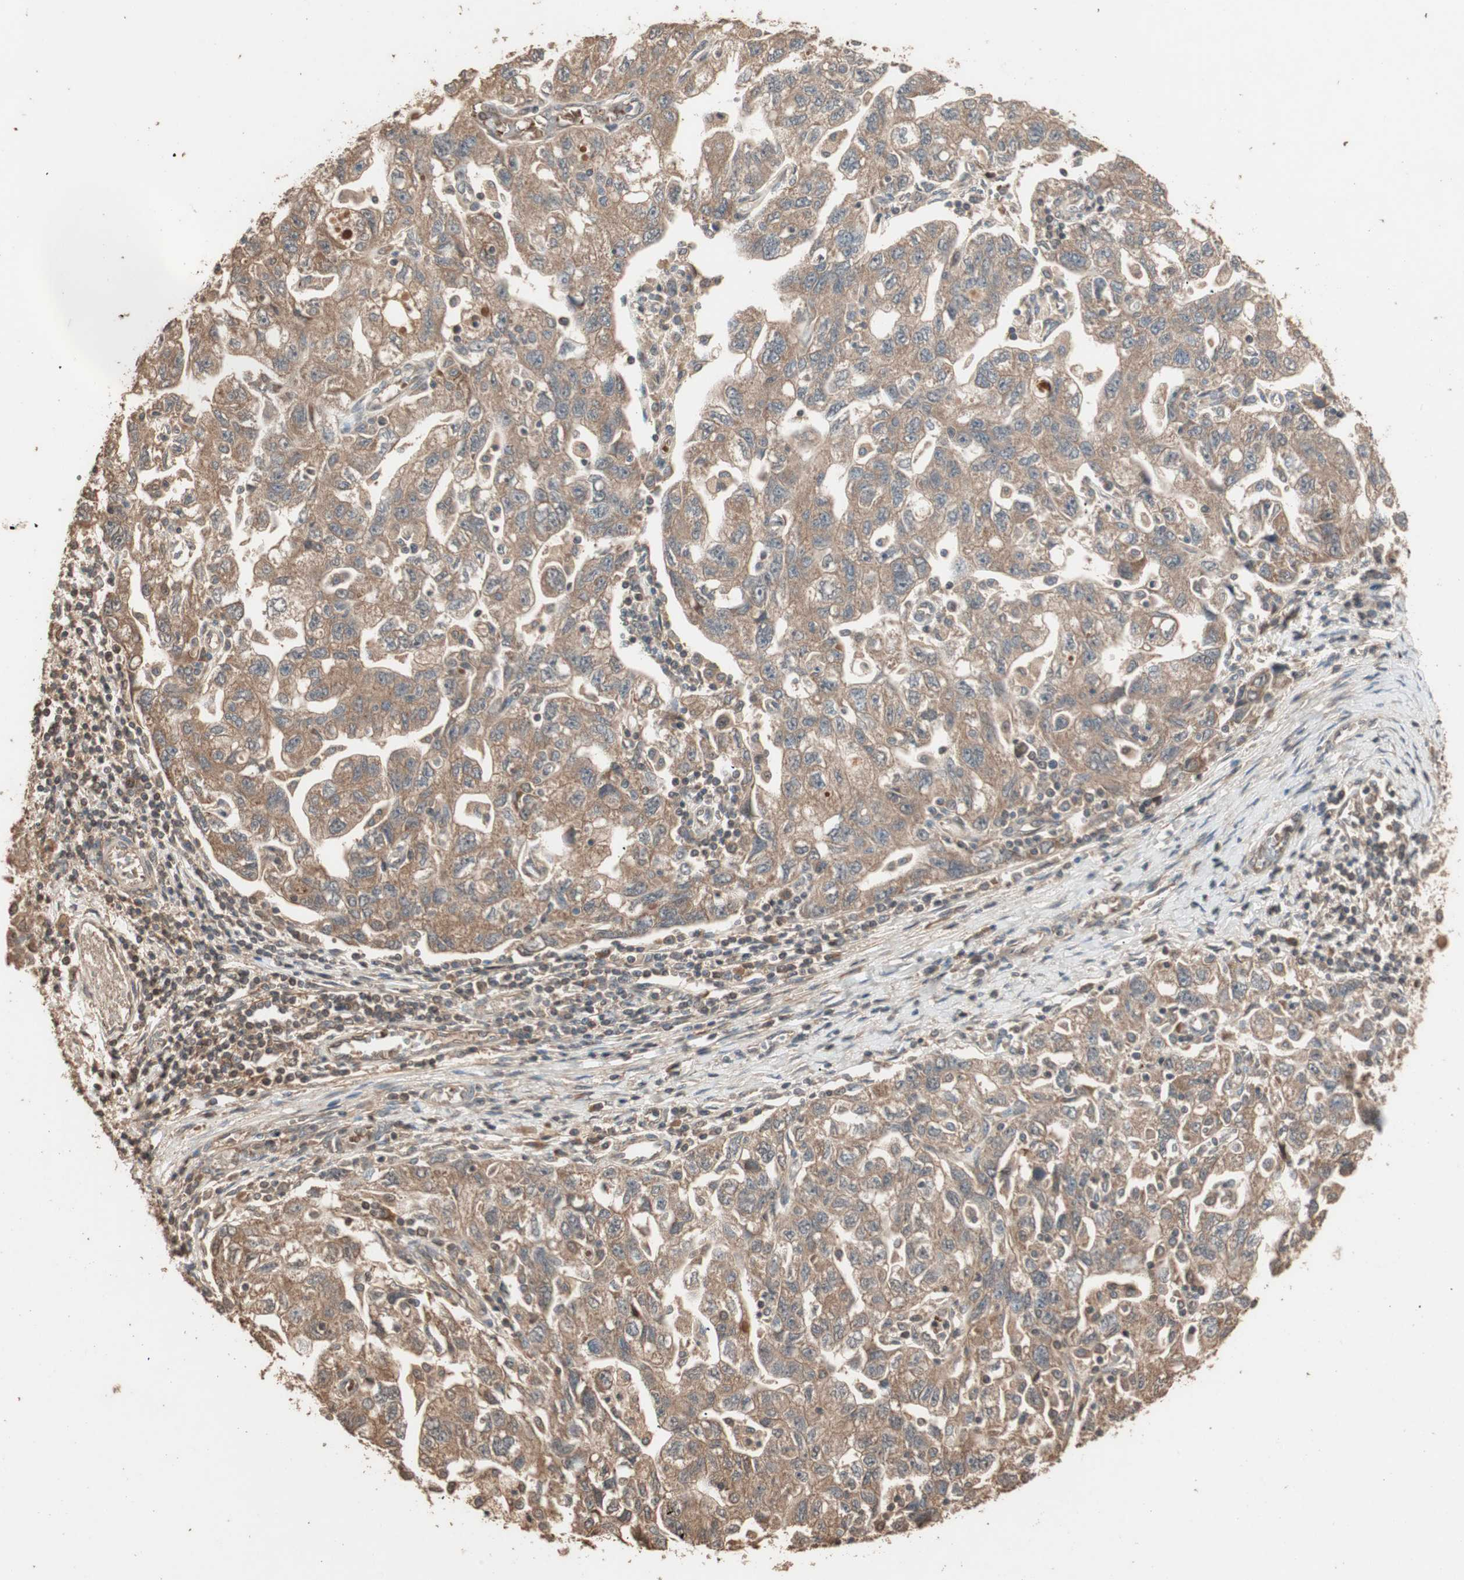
{"staining": {"intensity": "moderate", "quantity": ">75%", "location": "cytoplasmic/membranous"}, "tissue": "ovarian cancer", "cell_type": "Tumor cells", "image_type": "cancer", "snomed": [{"axis": "morphology", "description": "Carcinoma, NOS"}, {"axis": "morphology", "description": "Cystadenocarcinoma, serous, NOS"}, {"axis": "topography", "description": "Ovary"}], "caption": "Tumor cells exhibit medium levels of moderate cytoplasmic/membranous positivity in approximately >75% of cells in ovarian cancer (serous cystadenocarcinoma).", "gene": "USP20", "patient": {"sex": "female", "age": 69}}